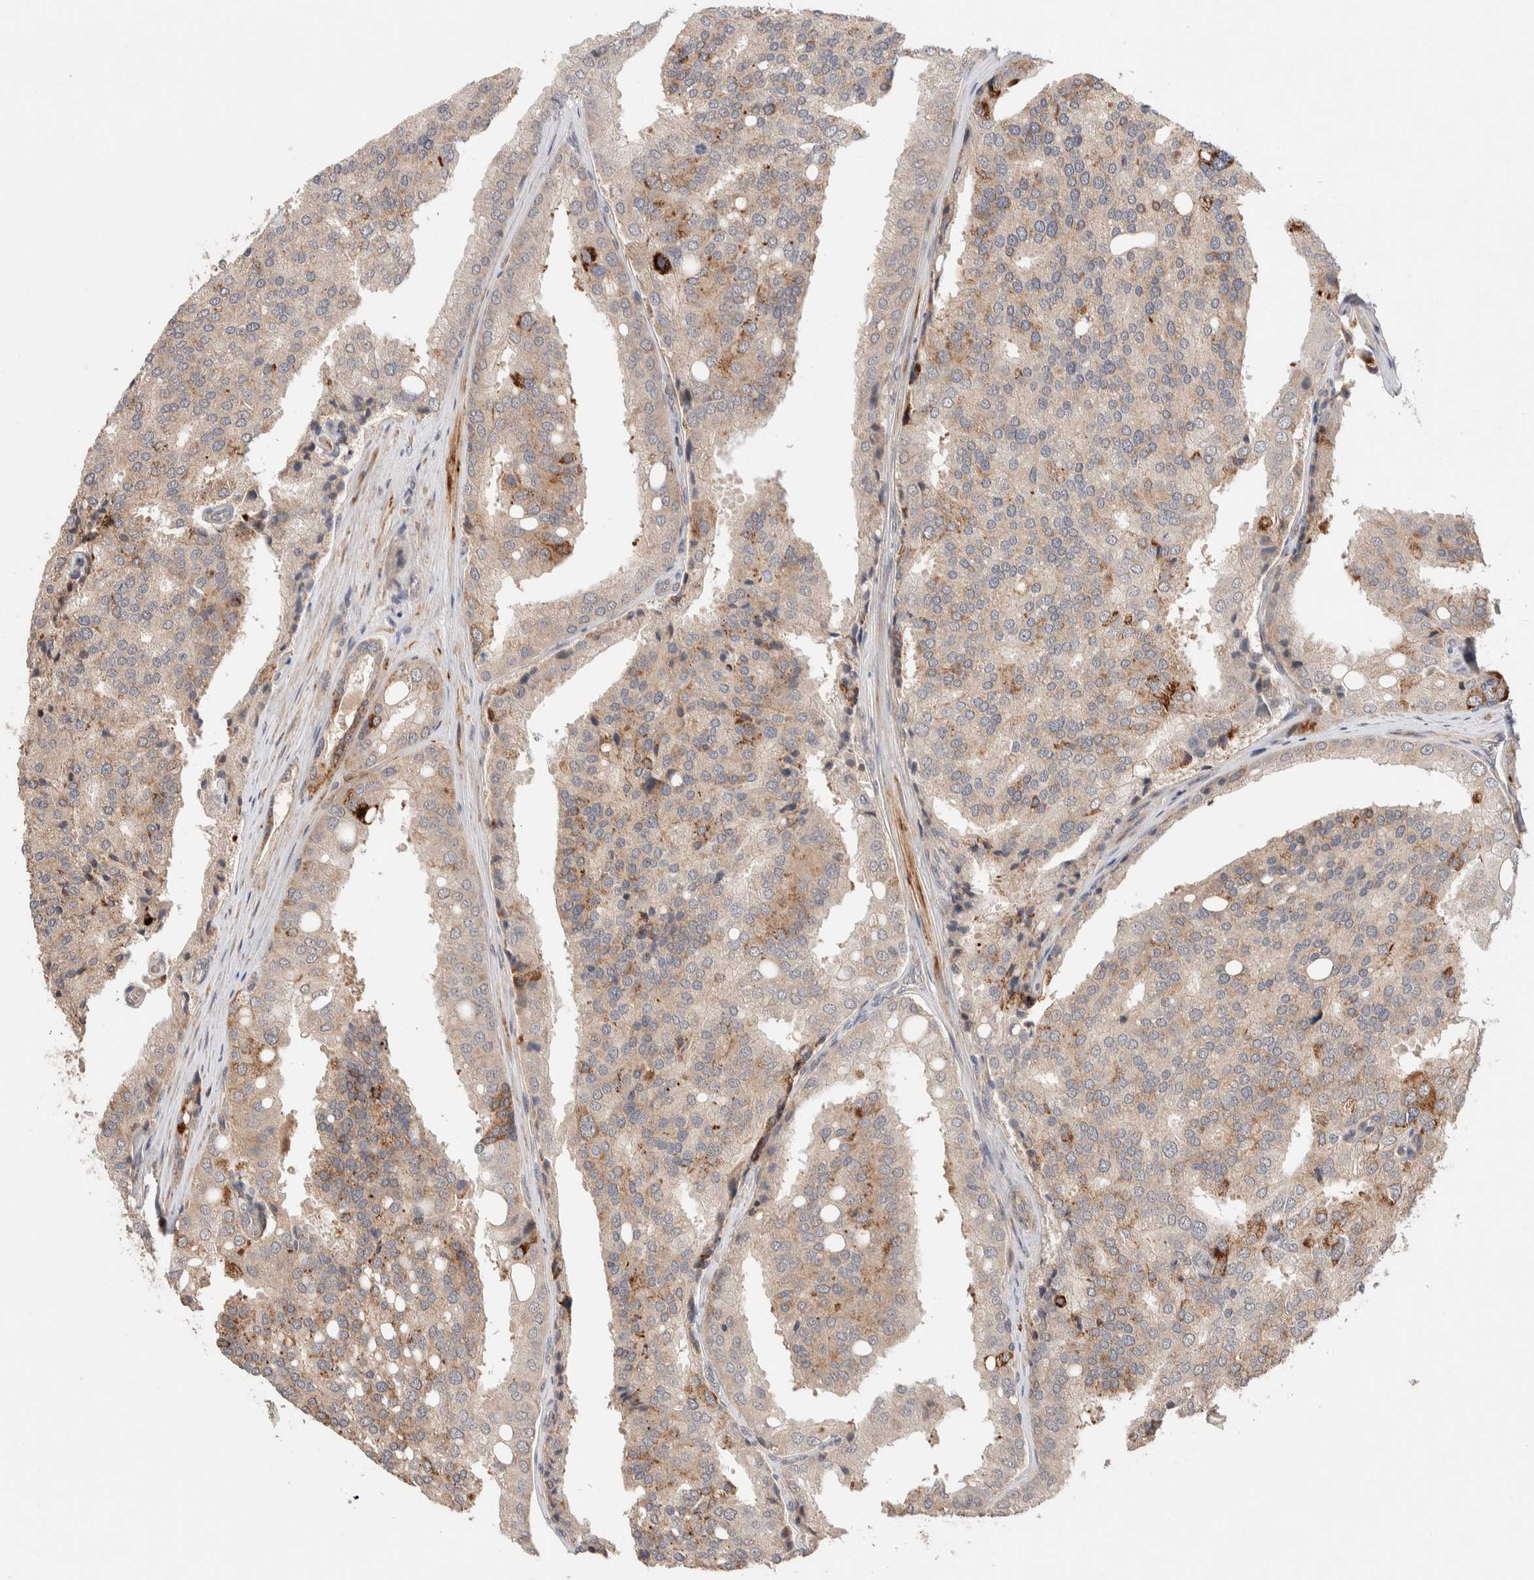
{"staining": {"intensity": "weak", "quantity": ">75%", "location": "cytoplasmic/membranous"}, "tissue": "prostate cancer", "cell_type": "Tumor cells", "image_type": "cancer", "snomed": [{"axis": "morphology", "description": "Adenocarcinoma, High grade"}, {"axis": "topography", "description": "Prostate"}], "caption": "A low amount of weak cytoplasmic/membranous staining is seen in about >75% of tumor cells in adenocarcinoma (high-grade) (prostate) tissue. The protein of interest is shown in brown color, while the nuclei are stained blue.", "gene": "CASK", "patient": {"sex": "male", "age": 50}}